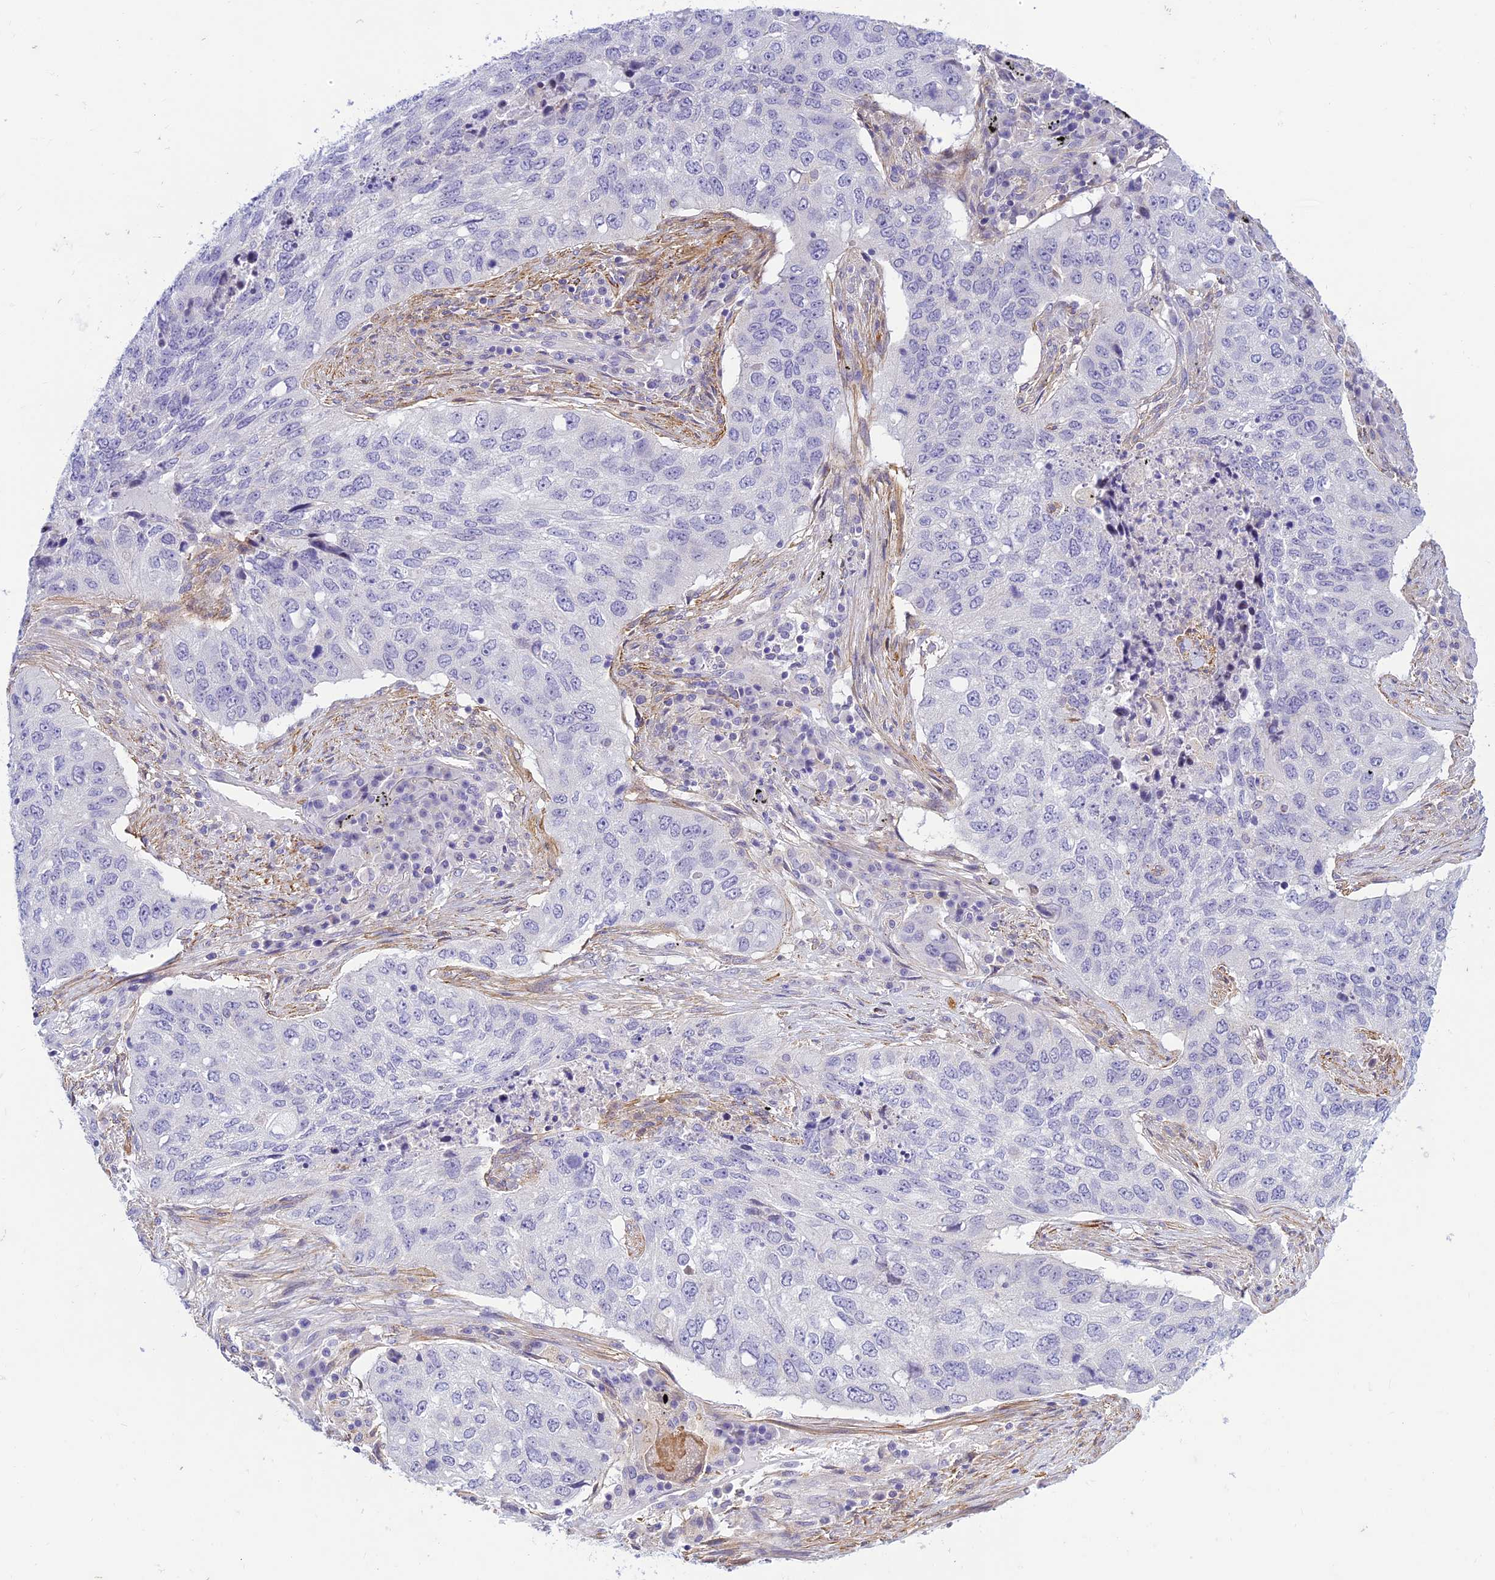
{"staining": {"intensity": "negative", "quantity": "none", "location": "none"}, "tissue": "lung cancer", "cell_type": "Tumor cells", "image_type": "cancer", "snomed": [{"axis": "morphology", "description": "Squamous cell carcinoma, NOS"}, {"axis": "topography", "description": "Lung"}], "caption": "Immunohistochemistry image of squamous cell carcinoma (lung) stained for a protein (brown), which shows no expression in tumor cells.", "gene": "FBXW4", "patient": {"sex": "female", "age": 63}}